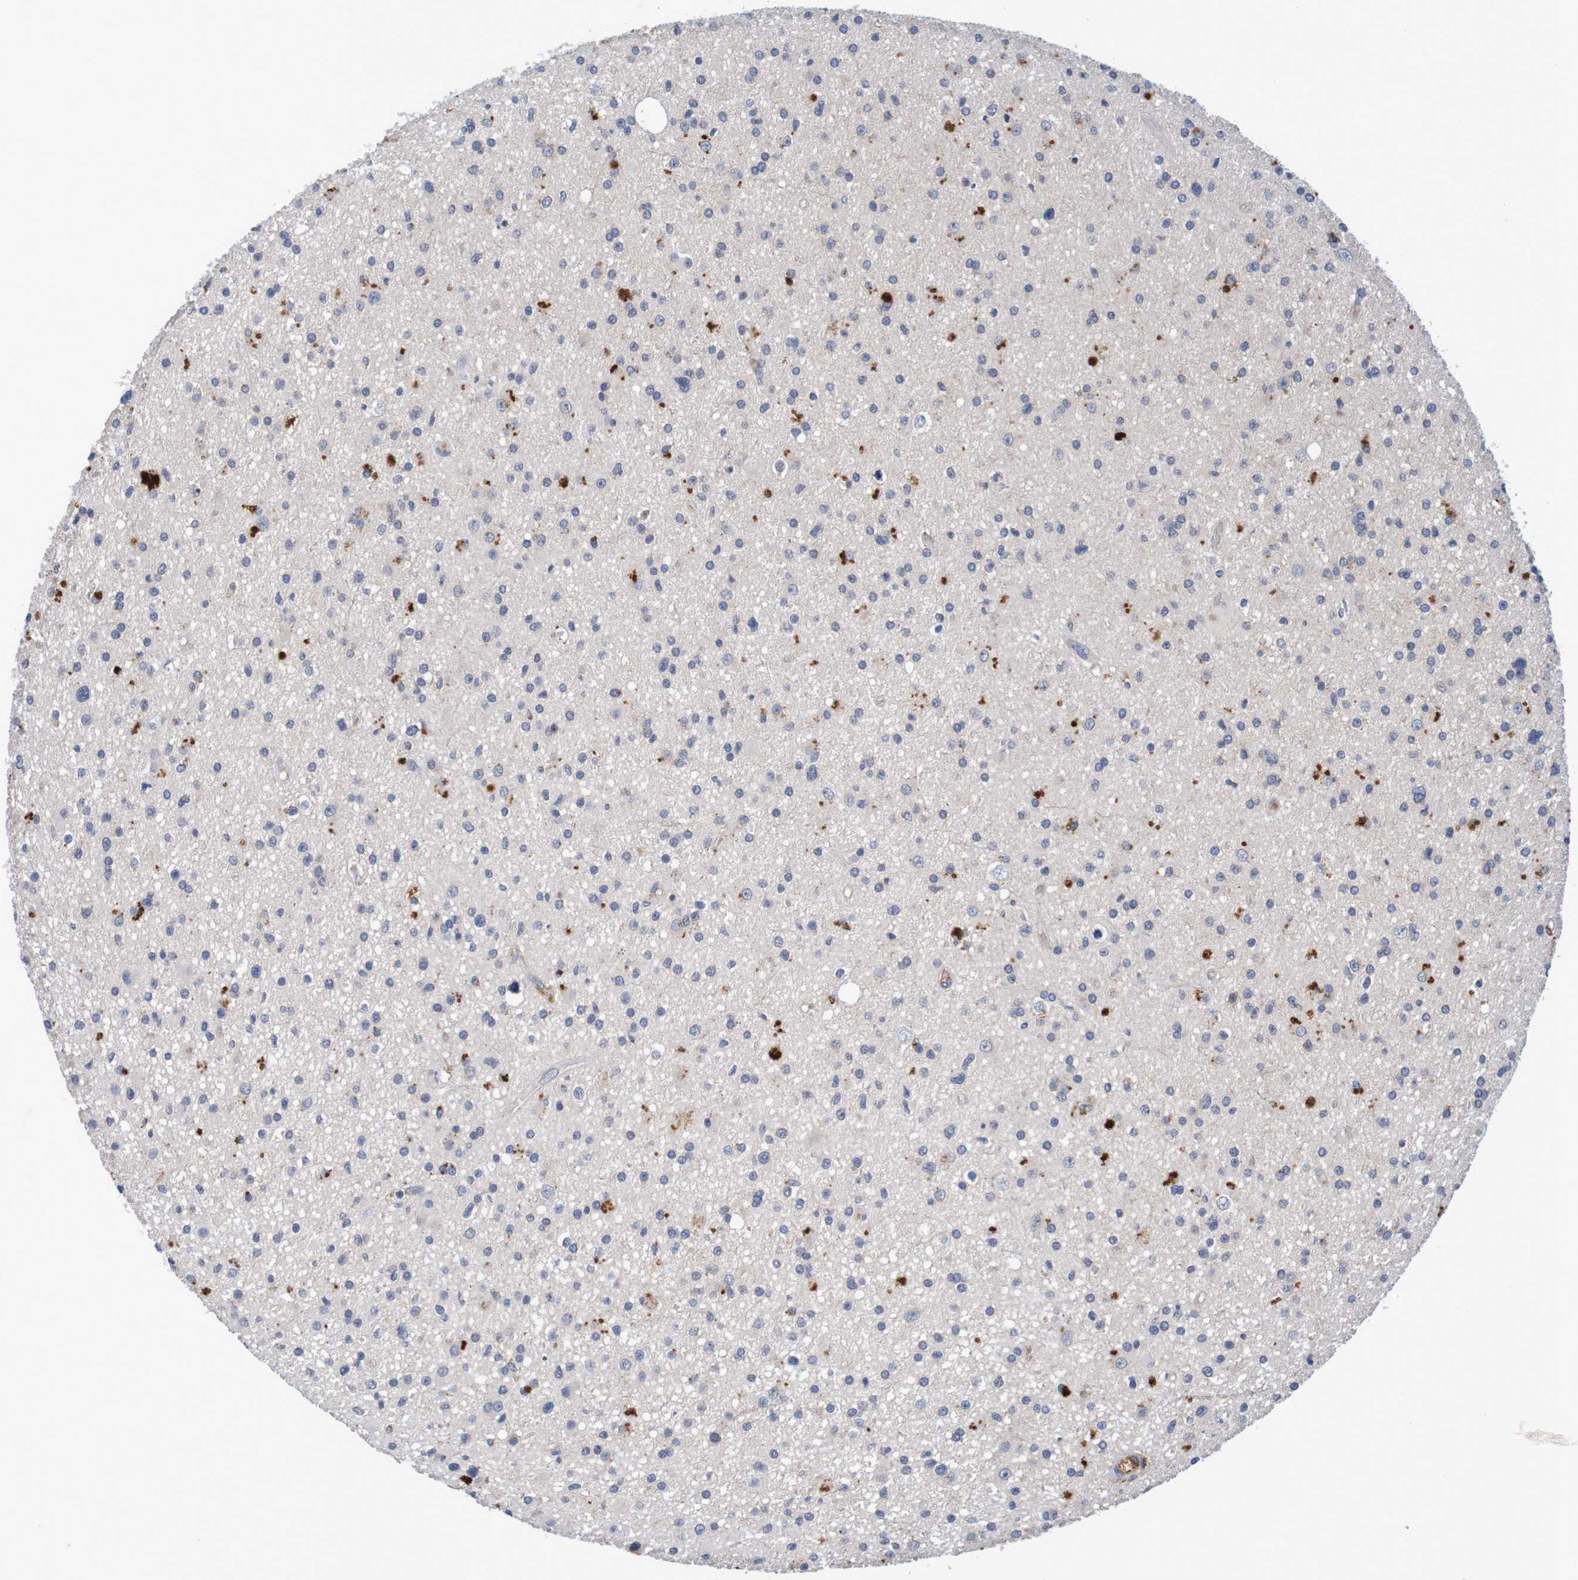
{"staining": {"intensity": "moderate", "quantity": "<25%", "location": "cytoplasmic/membranous"}, "tissue": "glioma", "cell_type": "Tumor cells", "image_type": "cancer", "snomed": [{"axis": "morphology", "description": "Glioma, malignant, High grade"}, {"axis": "topography", "description": "Brain"}], "caption": "Immunohistochemical staining of human malignant high-grade glioma shows low levels of moderate cytoplasmic/membranous positivity in about <25% of tumor cells. The staining is performed using DAB brown chromogen to label protein expression. The nuclei are counter-stained blue using hematoxylin.", "gene": "LTA", "patient": {"sex": "male", "age": 33}}